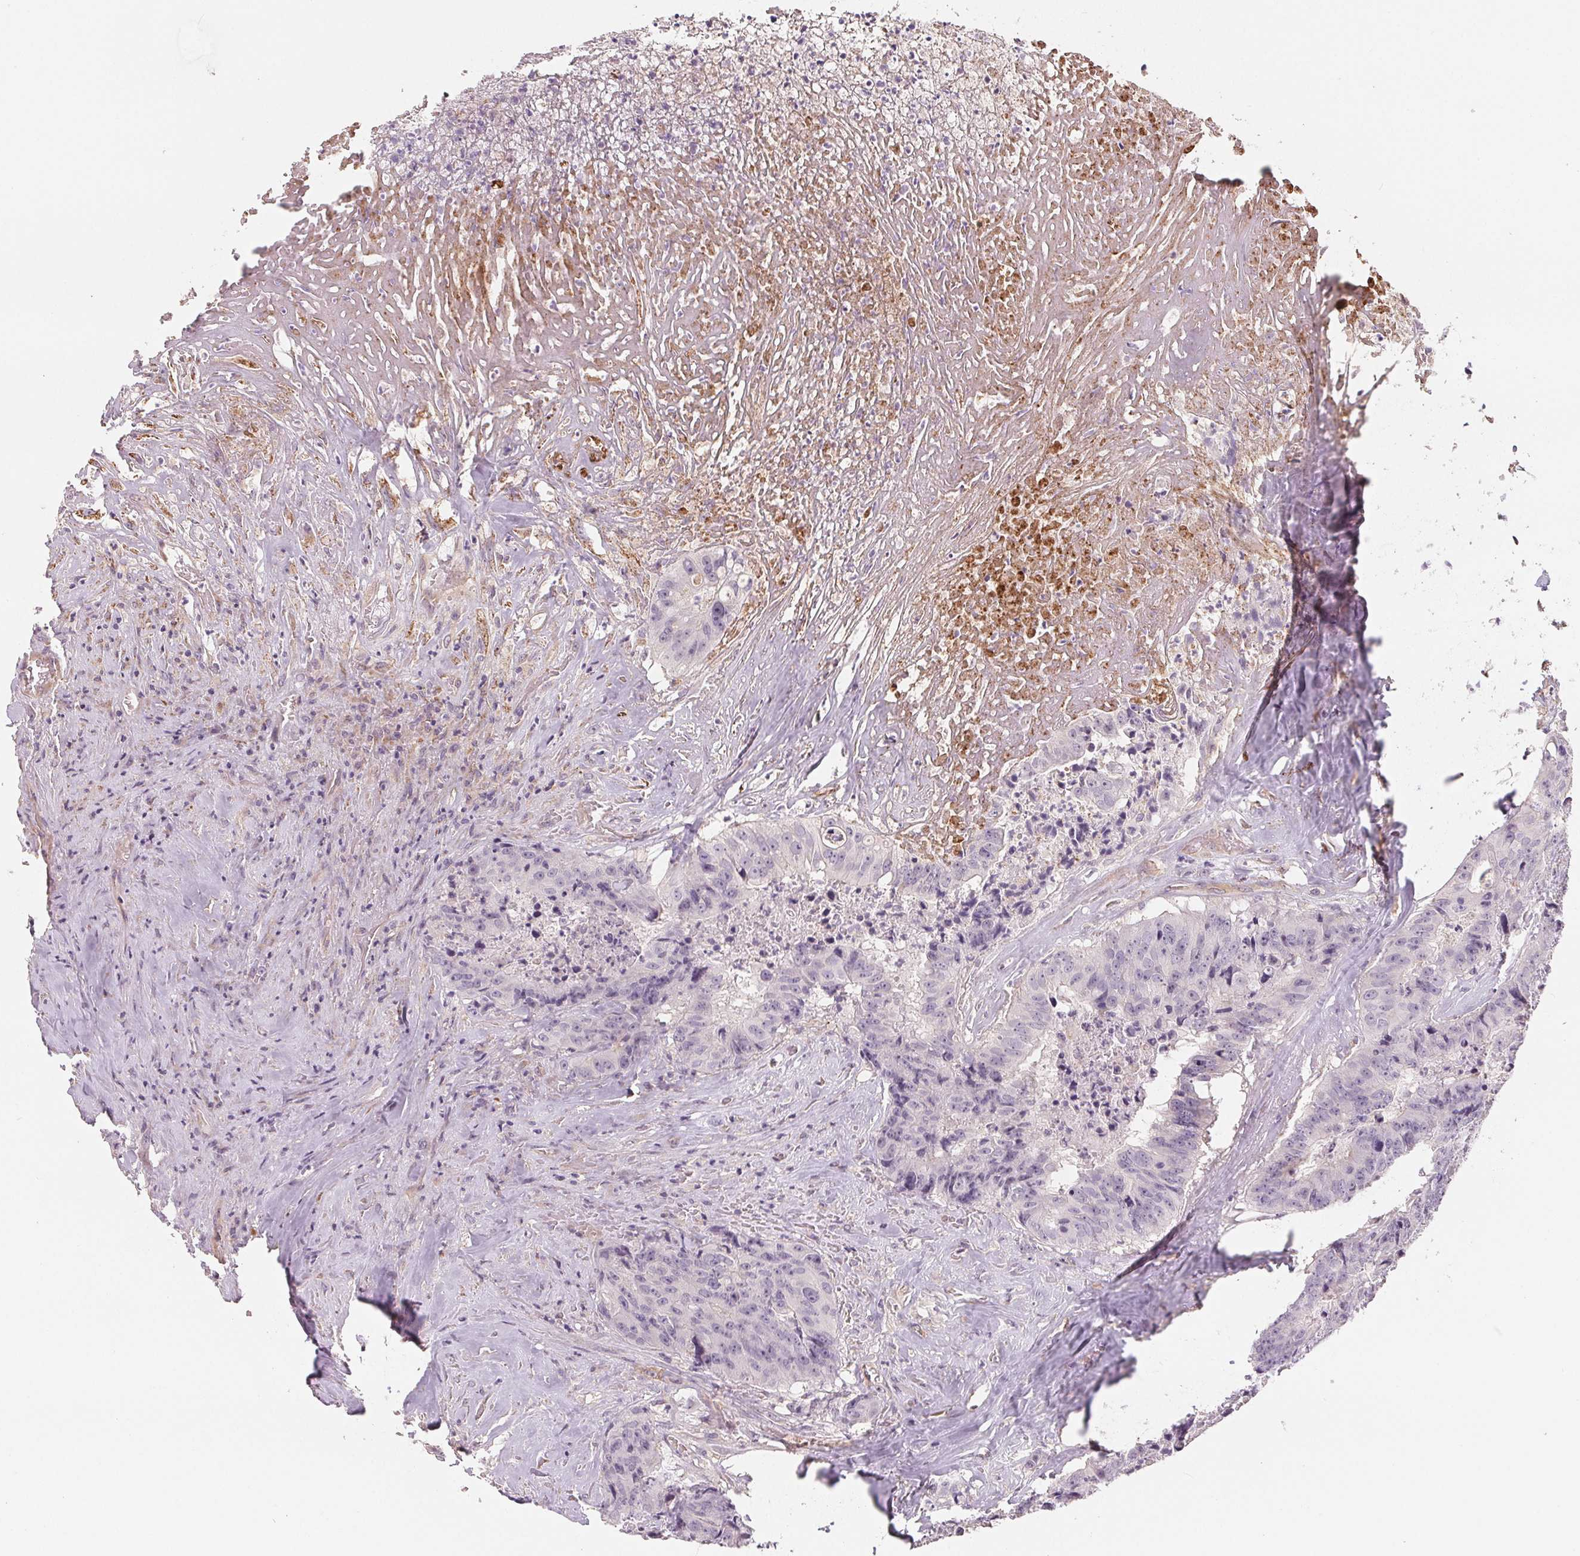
{"staining": {"intensity": "negative", "quantity": "none", "location": "none"}, "tissue": "colorectal cancer", "cell_type": "Tumor cells", "image_type": "cancer", "snomed": [{"axis": "morphology", "description": "Adenocarcinoma, NOS"}, {"axis": "topography", "description": "Rectum"}], "caption": "Immunohistochemistry (IHC) of colorectal adenocarcinoma demonstrates no staining in tumor cells.", "gene": "CFC1", "patient": {"sex": "female", "age": 62}}